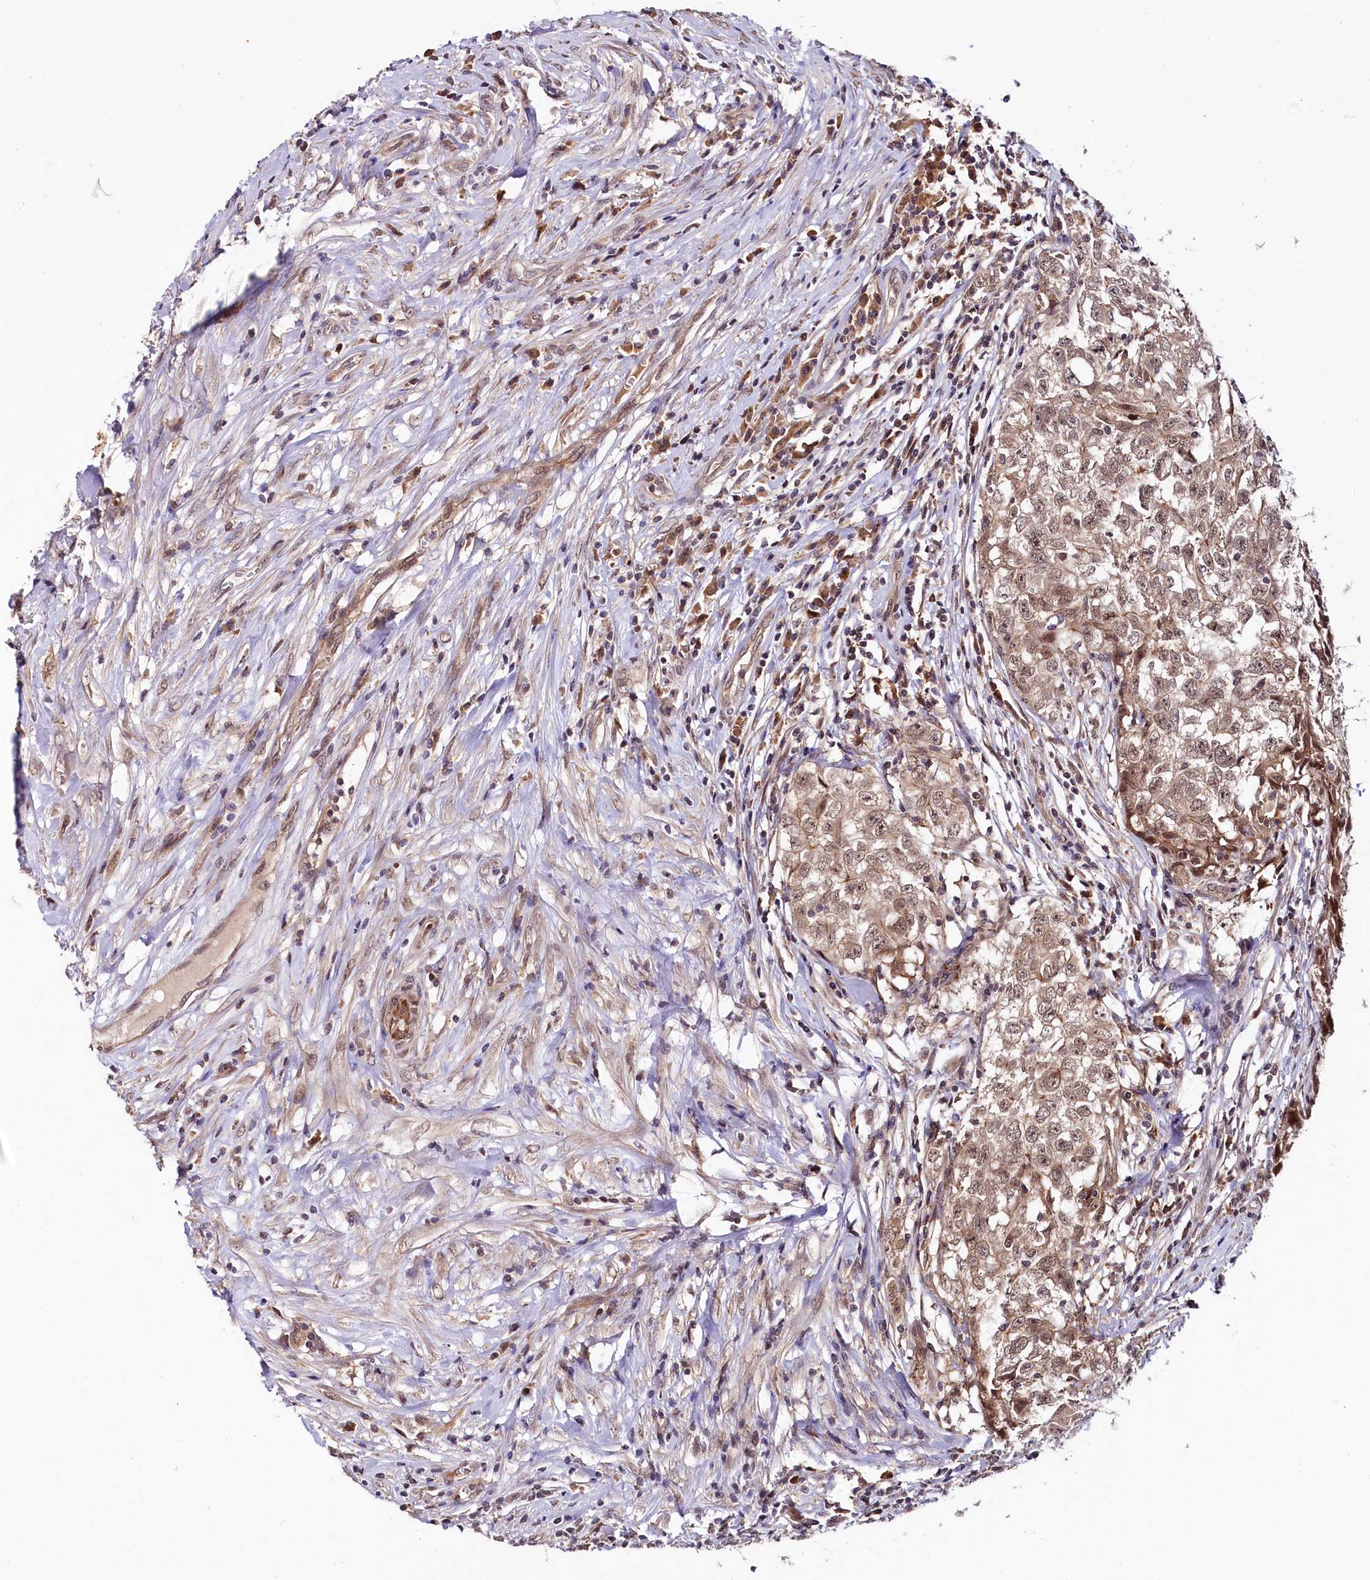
{"staining": {"intensity": "weak", "quantity": ">75%", "location": "cytoplasmic/membranous,nuclear"}, "tissue": "testis cancer", "cell_type": "Tumor cells", "image_type": "cancer", "snomed": [{"axis": "morphology", "description": "Seminoma, NOS"}, {"axis": "morphology", "description": "Carcinoma, Embryonal, NOS"}, {"axis": "topography", "description": "Testis"}], "caption": "Human testis embryonal carcinoma stained for a protein (brown) exhibits weak cytoplasmic/membranous and nuclear positive positivity in about >75% of tumor cells.", "gene": "UBE3A", "patient": {"sex": "male", "age": 43}}